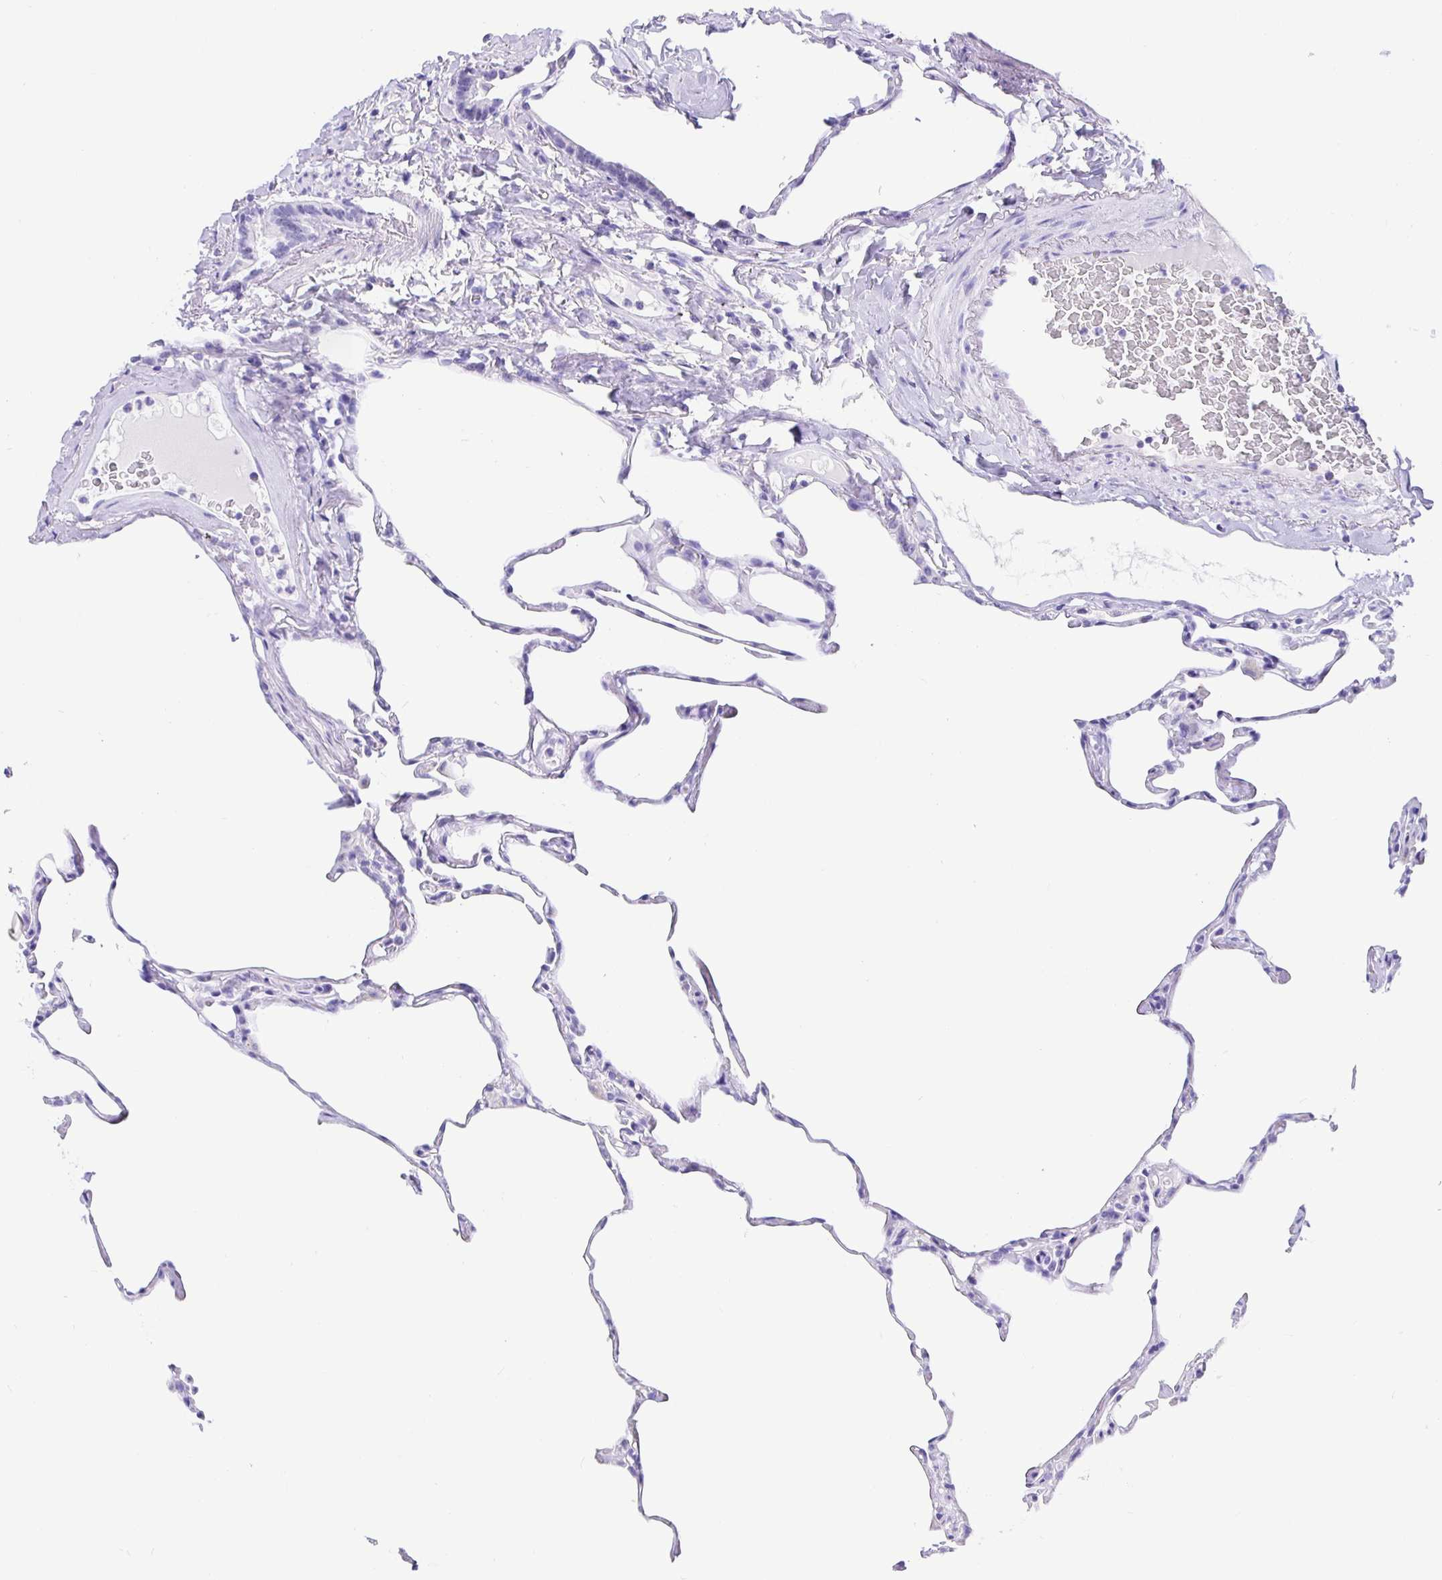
{"staining": {"intensity": "negative", "quantity": "none", "location": "none"}, "tissue": "lung", "cell_type": "Alveolar cells", "image_type": "normal", "snomed": [{"axis": "morphology", "description": "Normal tissue, NOS"}, {"axis": "topography", "description": "Lung"}], "caption": "This is an IHC image of unremarkable human lung. There is no positivity in alveolar cells.", "gene": "PRAMEF18", "patient": {"sex": "male", "age": 65}}